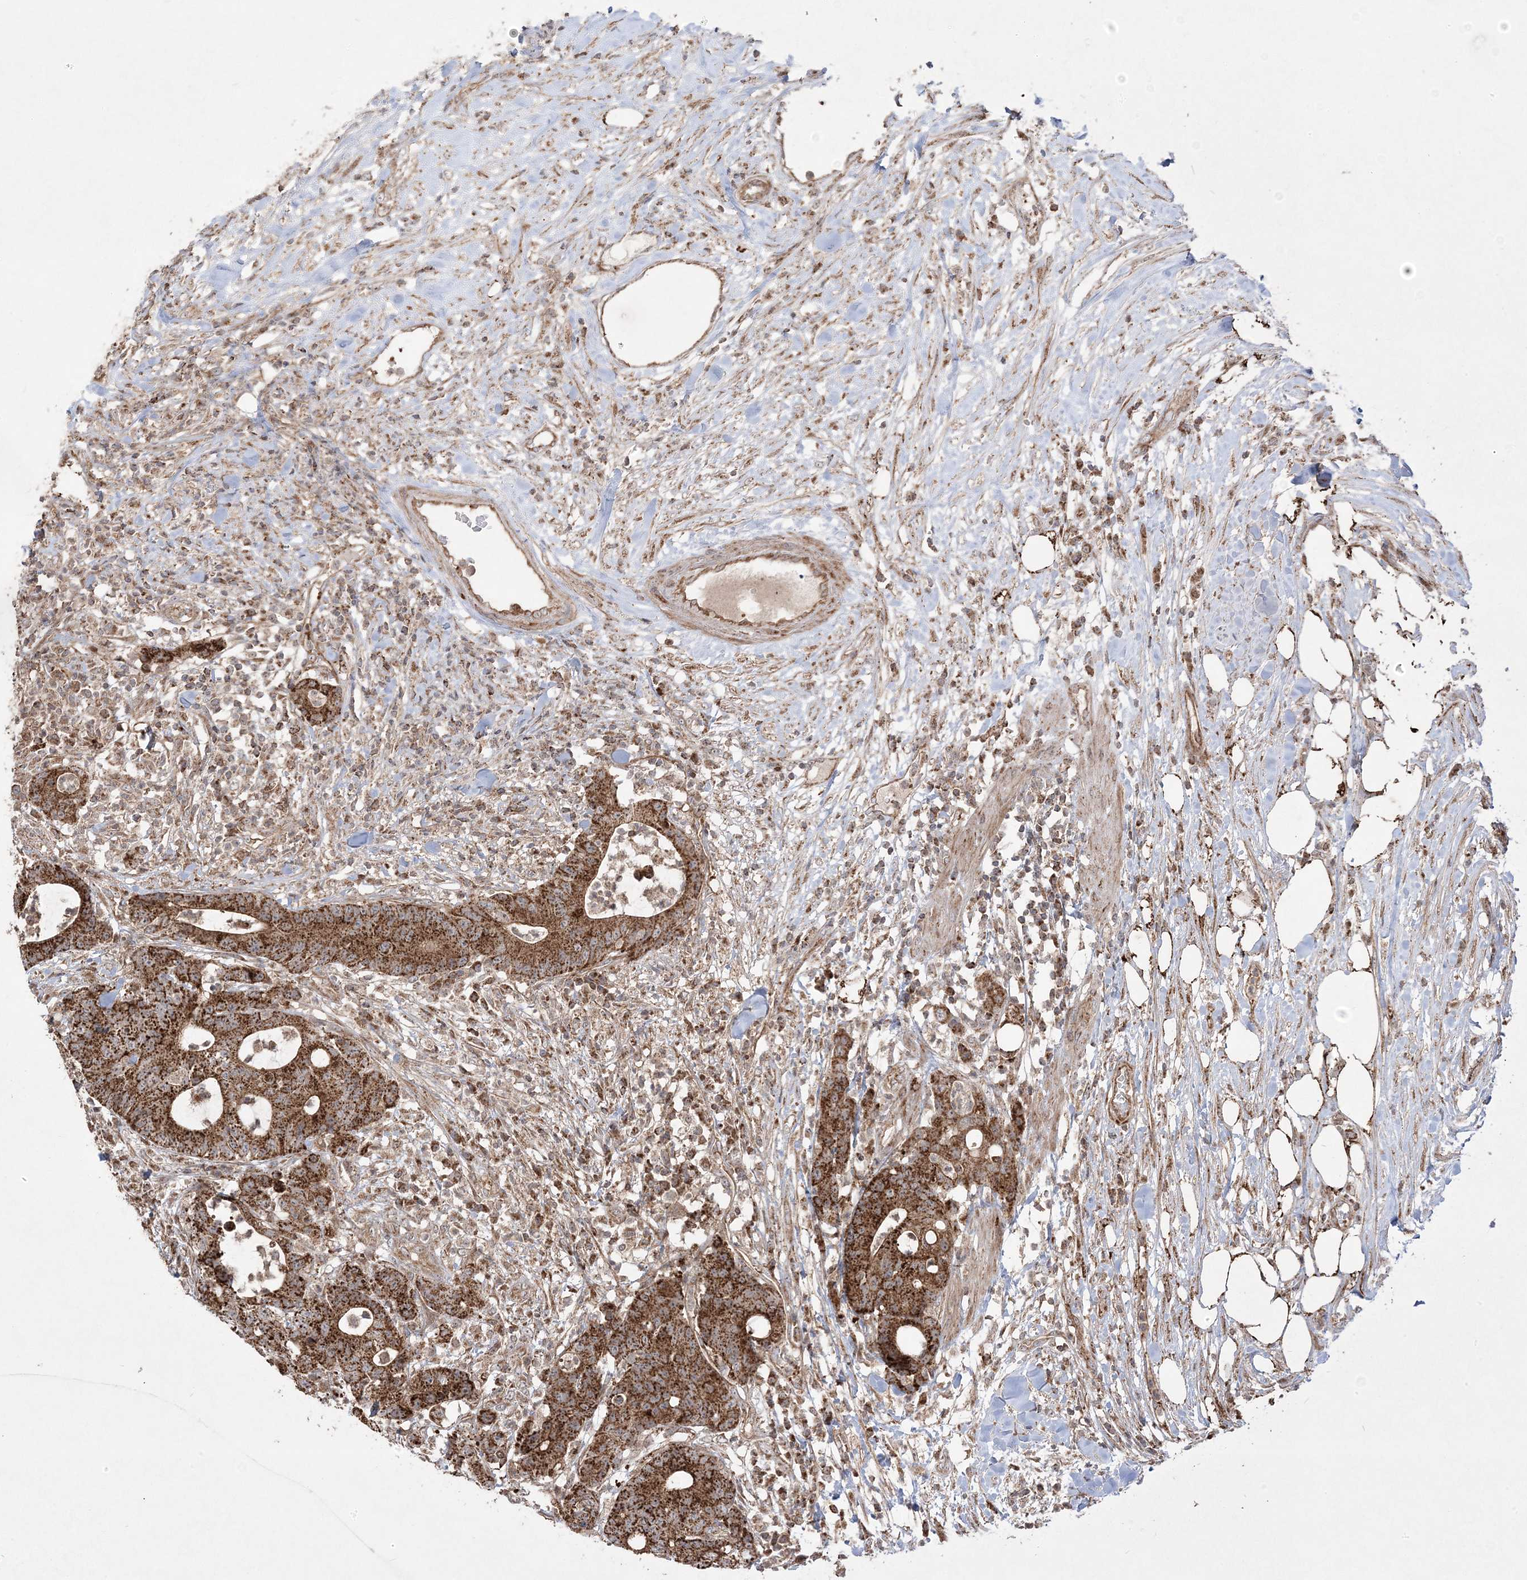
{"staining": {"intensity": "strong", "quantity": ">75%", "location": "cytoplasmic/membranous"}, "tissue": "colorectal cancer", "cell_type": "Tumor cells", "image_type": "cancer", "snomed": [{"axis": "morphology", "description": "Adenocarcinoma, NOS"}, {"axis": "topography", "description": "Colon"}], "caption": "Colorectal cancer (adenocarcinoma) was stained to show a protein in brown. There is high levels of strong cytoplasmic/membranous expression in approximately >75% of tumor cells.", "gene": "CLUAP1", "patient": {"sex": "female", "age": 84}}